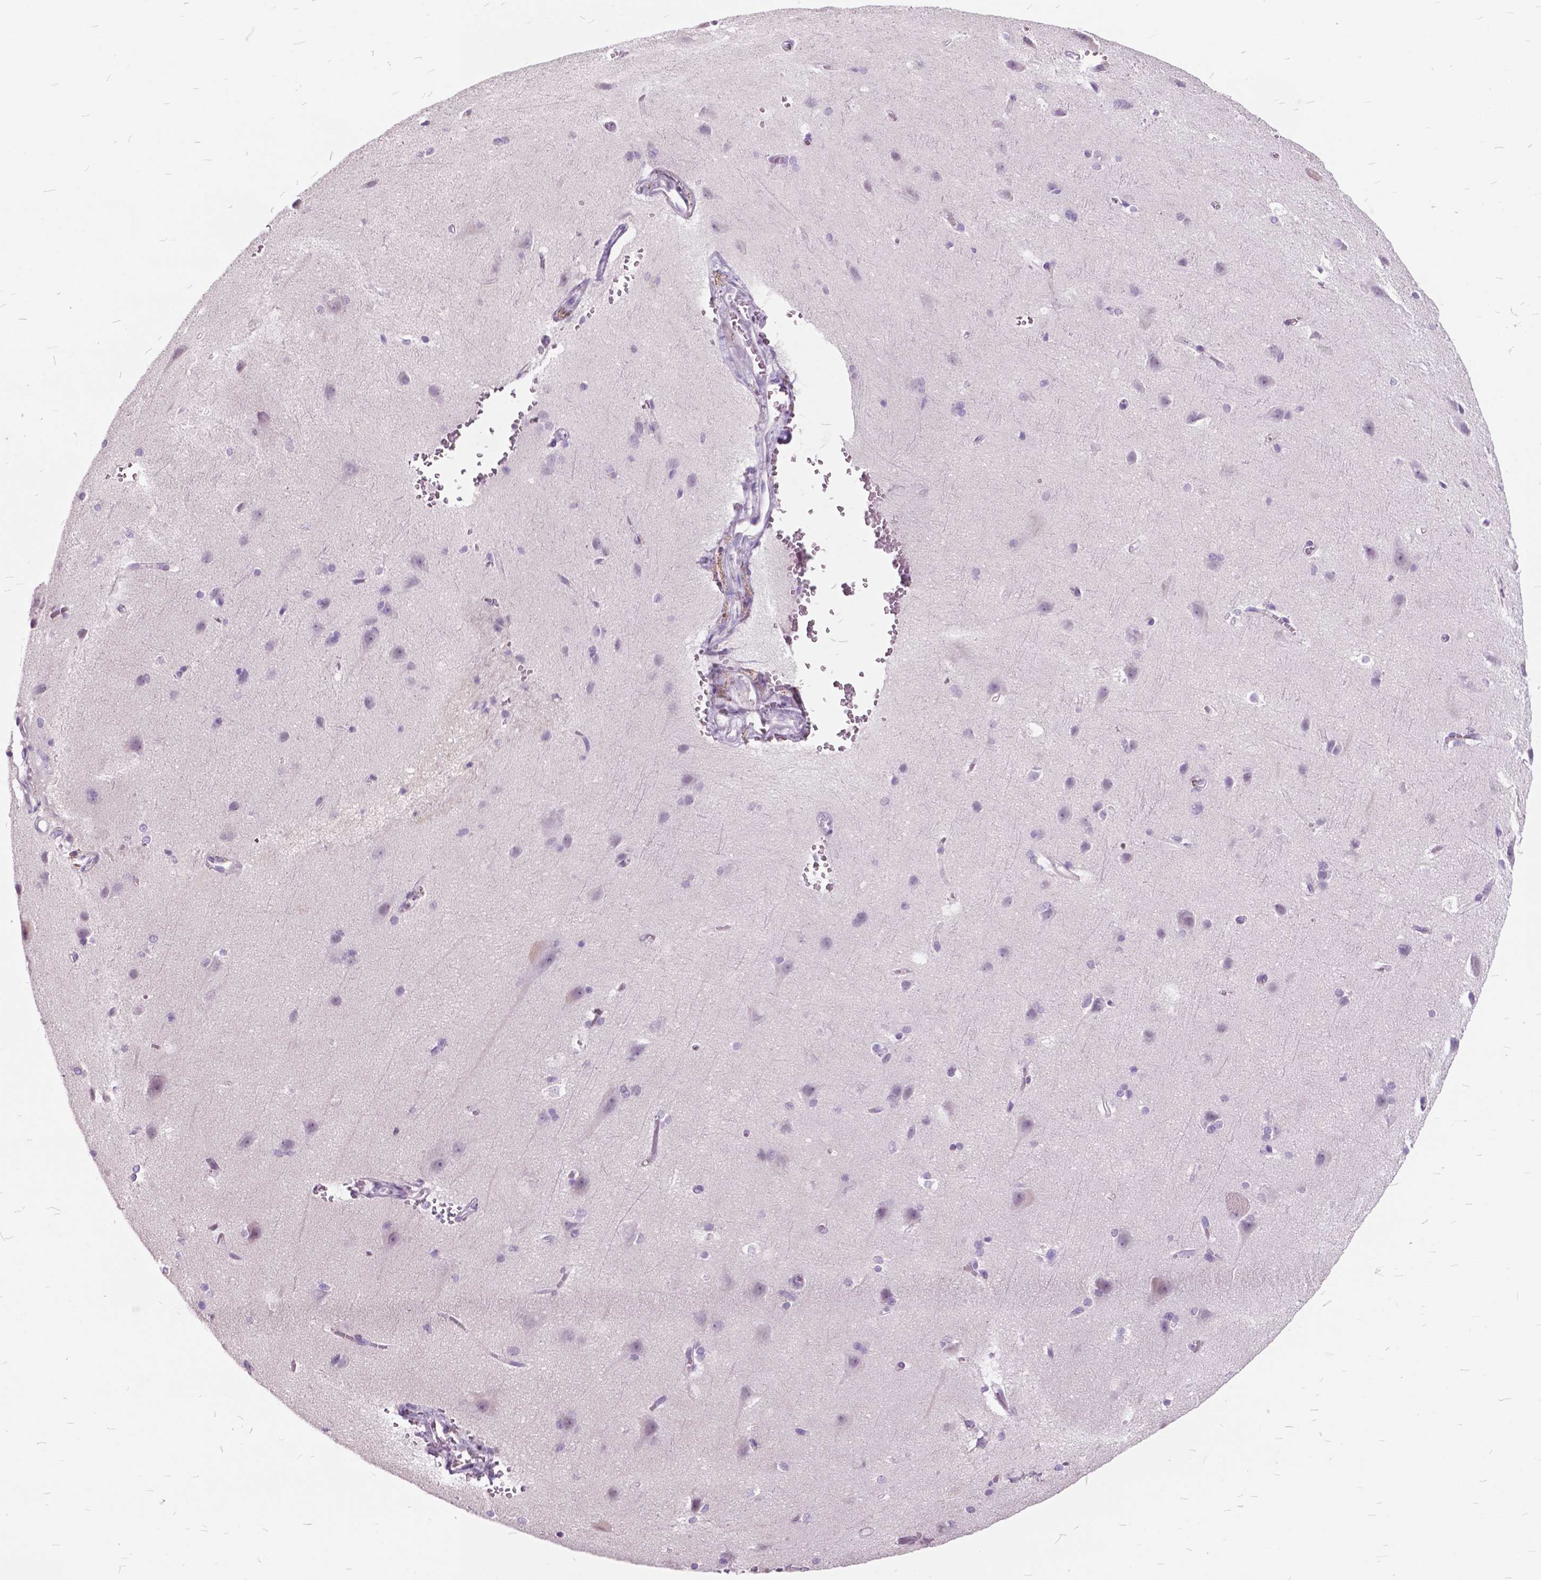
{"staining": {"intensity": "negative", "quantity": "none", "location": "none"}, "tissue": "cerebral cortex", "cell_type": "Endothelial cells", "image_type": "normal", "snomed": [{"axis": "morphology", "description": "Normal tissue, NOS"}, {"axis": "topography", "description": "Cerebral cortex"}], "caption": "Image shows no significant protein expression in endothelial cells of unremarkable cerebral cortex. Brightfield microscopy of immunohistochemistry (IHC) stained with DAB (brown) and hematoxylin (blue), captured at high magnification.", "gene": "SP140", "patient": {"sex": "male", "age": 37}}